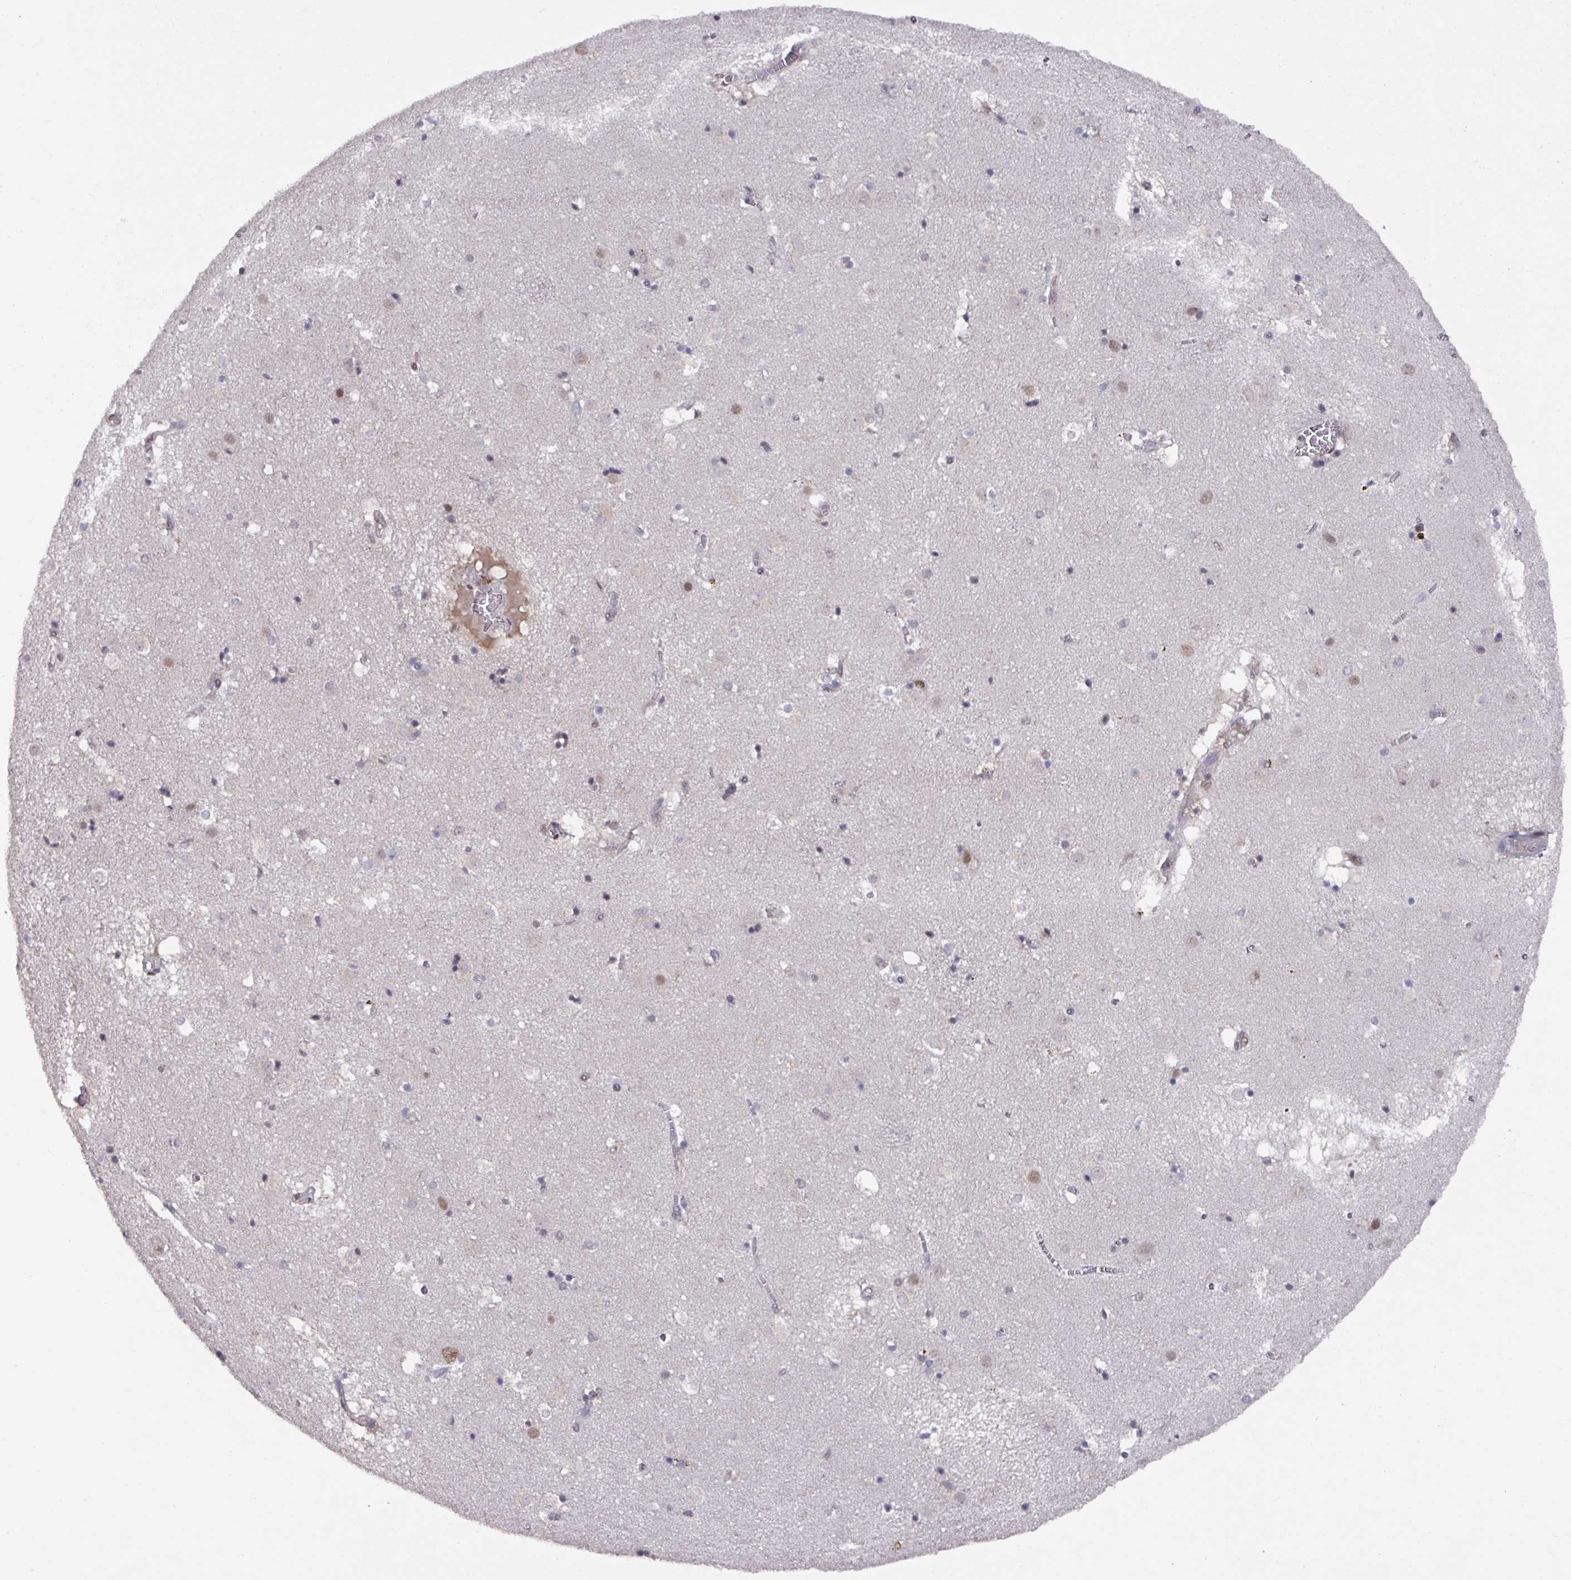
{"staining": {"intensity": "negative", "quantity": "none", "location": "none"}, "tissue": "caudate", "cell_type": "Glial cells", "image_type": "normal", "snomed": [{"axis": "morphology", "description": "Normal tissue, NOS"}, {"axis": "topography", "description": "Lateral ventricle wall"}], "caption": "This is an immunohistochemistry (IHC) histopathology image of benign human caudate. There is no staining in glial cells.", "gene": "PRRX1", "patient": {"sex": "male", "age": 70}}